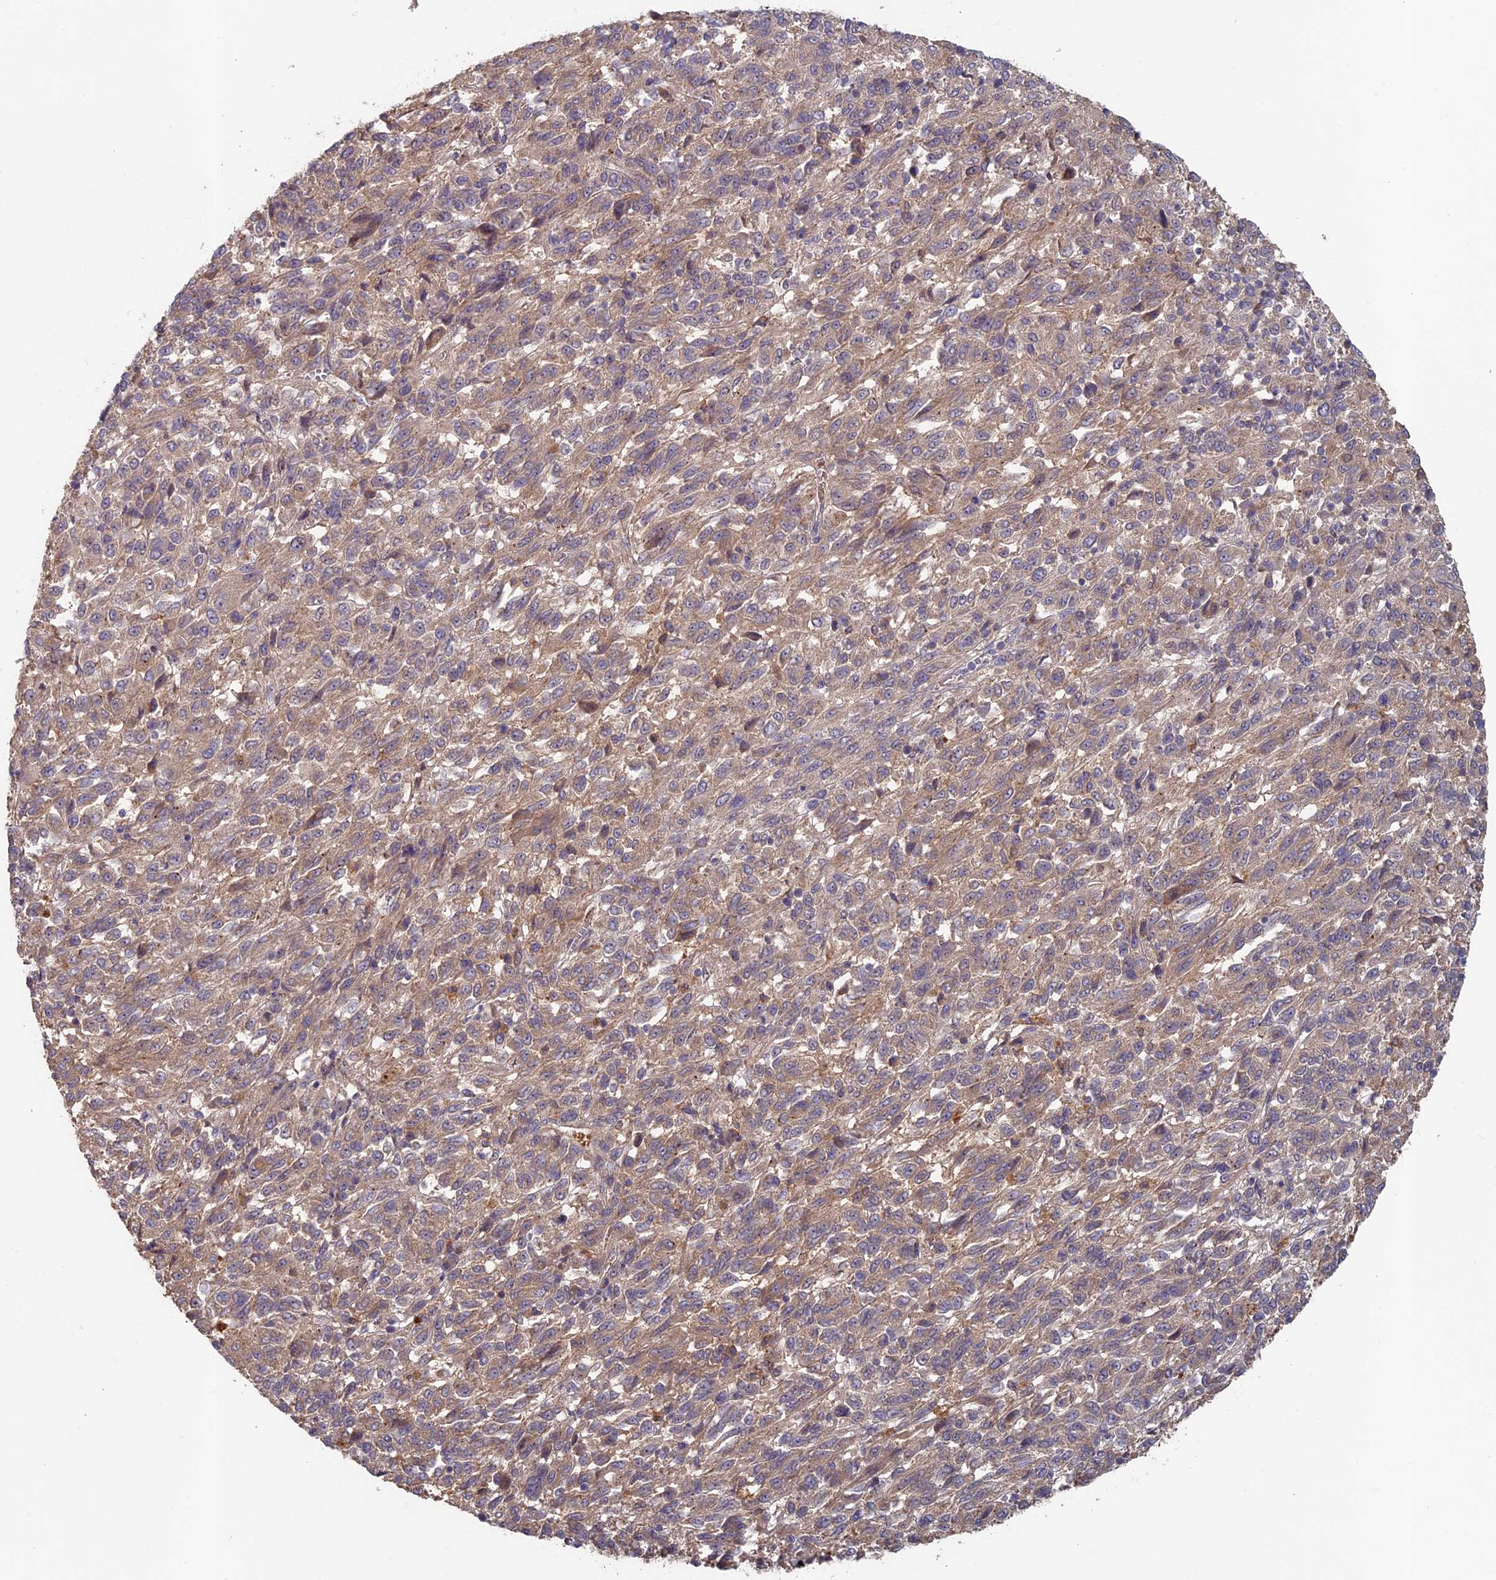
{"staining": {"intensity": "weak", "quantity": "25%-75%", "location": "cytoplasmic/membranous"}, "tissue": "melanoma", "cell_type": "Tumor cells", "image_type": "cancer", "snomed": [{"axis": "morphology", "description": "Malignant melanoma, Metastatic site"}, {"axis": "topography", "description": "Lung"}], "caption": "Immunohistochemical staining of malignant melanoma (metastatic site) shows weak cytoplasmic/membranous protein positivity in approximately 25%-75% of tumor cells.", "gene": "RCCD1", "patient": {"sex": "male", "age": 64}}